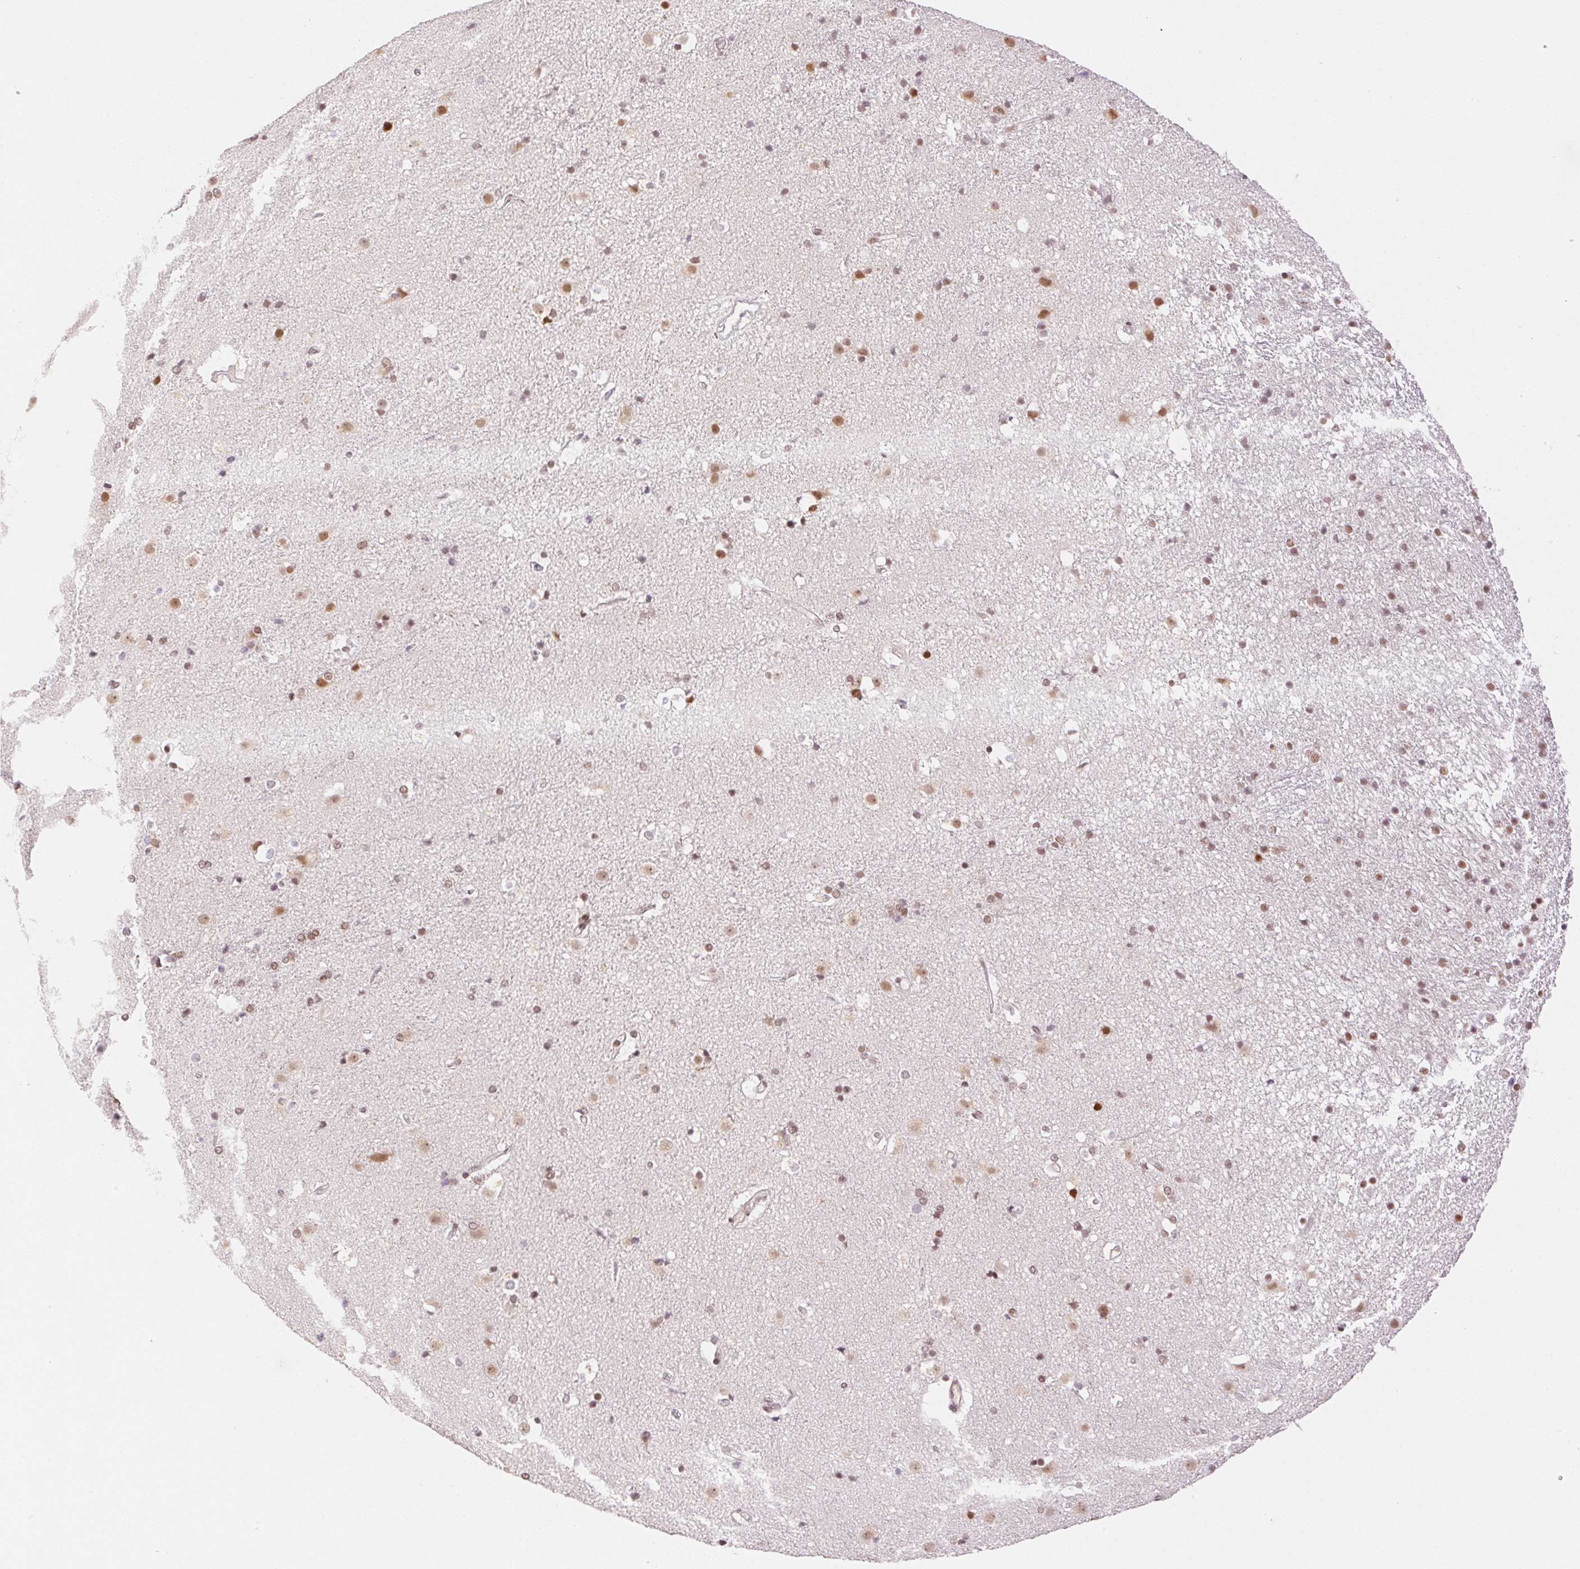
{"staining": {"intensity": "moderate", "quantity": "<25%", "location": "nuclear"}, "tissue": "caudate", "cell_type": "Glial cells", "image_type": "normal", "snomed": [{"axis": "morphology", "description": "Normal tissue, NOS"}, {"axis": "topography", "description": "Lateral ventricle wall"}], "caption": "Immunohistochemistry (IHC) histopathology image of benign caudate stained for a protein (brown), which displays low levels of moderate nuclear staining in approximately <25% of glial cells.", "gene": "H2AZ1", "patient": {"sex": "female", "age": 71}}